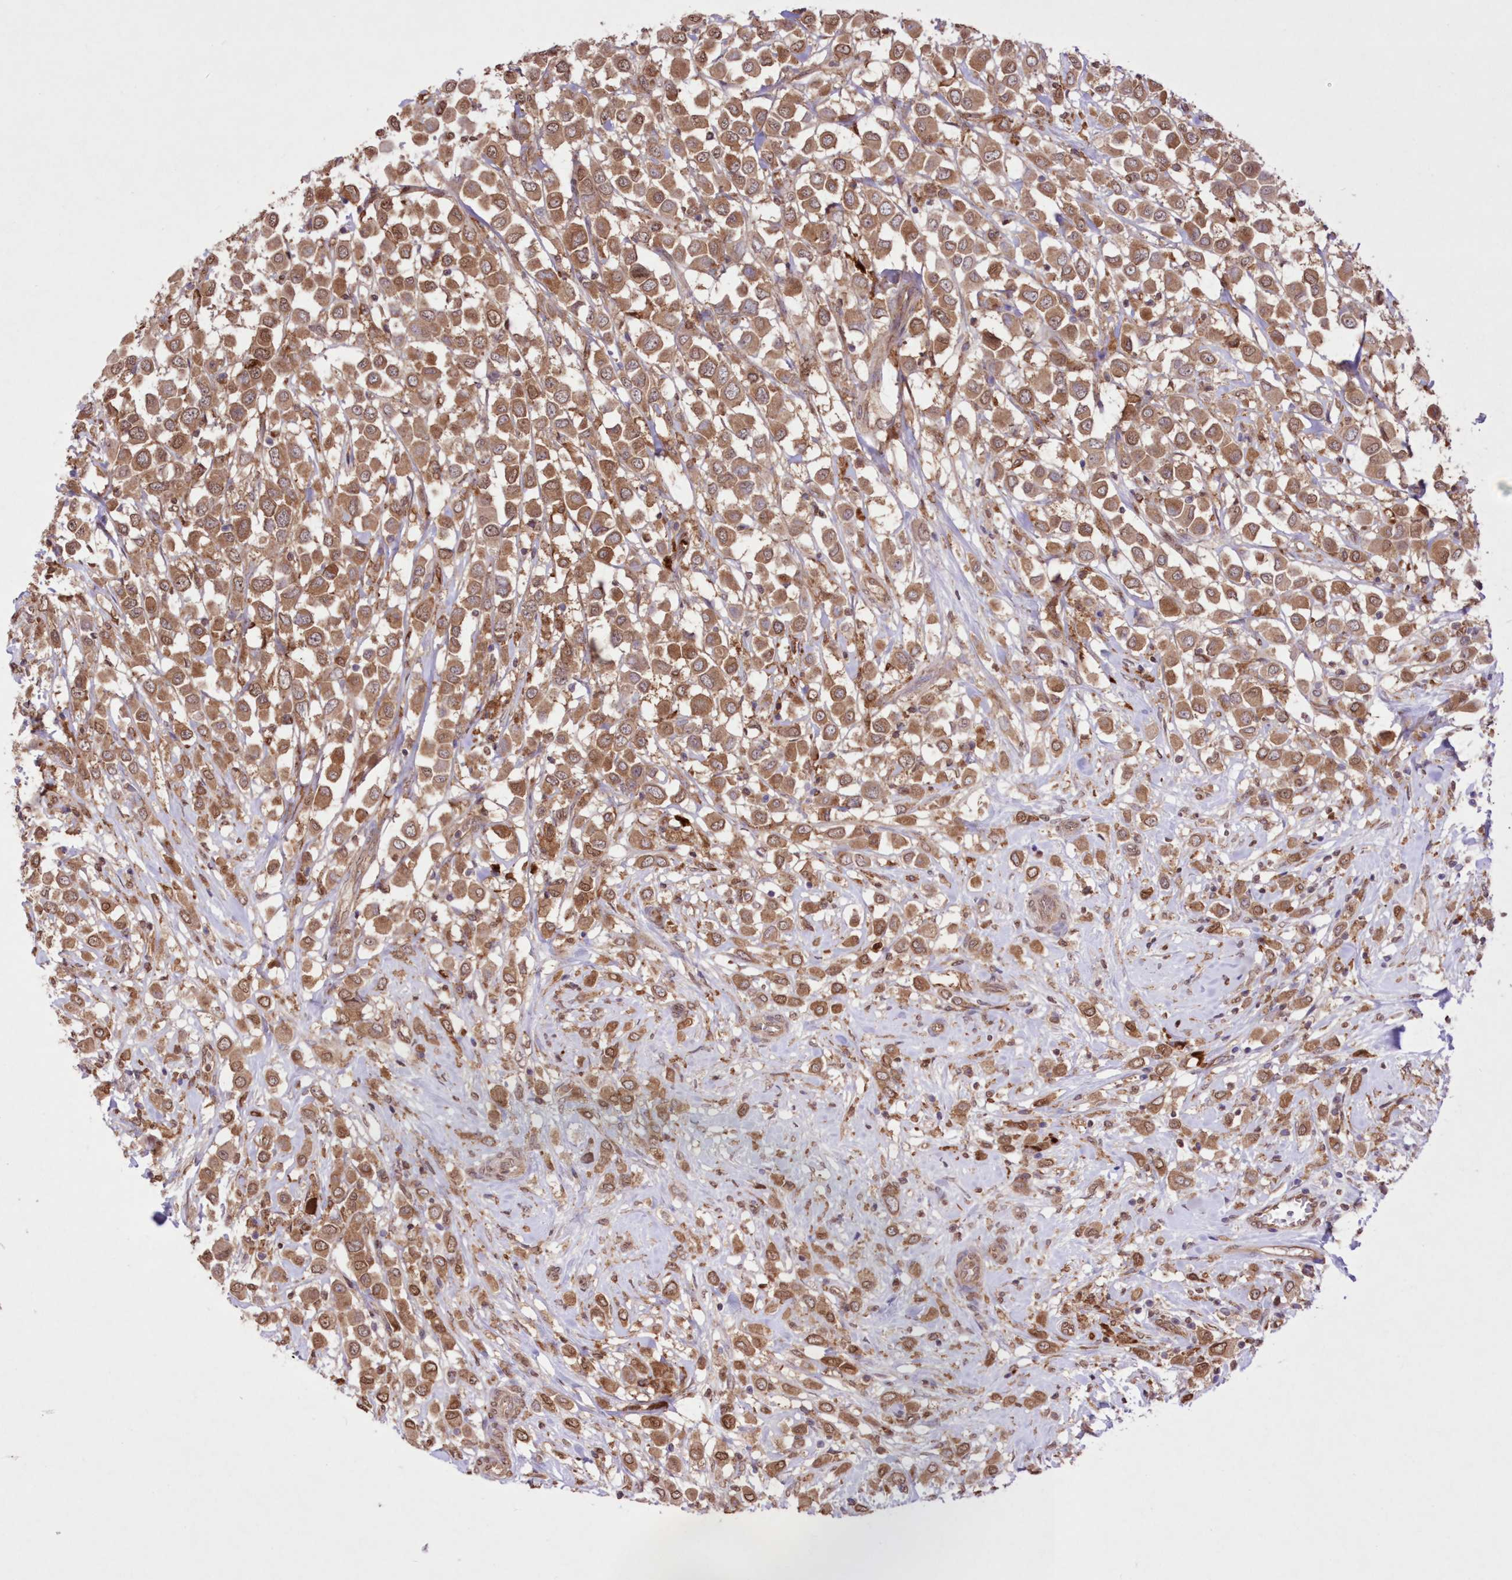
{"staining": {"intensity": "moderate", "quantity": ">75%", "location": "cytoplasmic/membranous,nuclear"}, "tissue": "breast cancer", "cell_type": "Tumor cells", "image_type": "cancer", "snomed": [{"axis": "morphology", "description": "Duct carcinoma"}, {"axis": "topography", "description": "Breast"}], "caption": "Immunohistochemistry micrograph of neoplastic tissue: human breast cancer (intraductal carcinoma) stained using IHC reveals medium levels of moderate protein expression localized specifically in the cytoplasmic/membranous and nuclear of tumor cells, appearing as a cytoplasmic/membranous and nuclear brown color.", "gene": "FCHO2", "patient": {"sex": "female", "age": 61}}